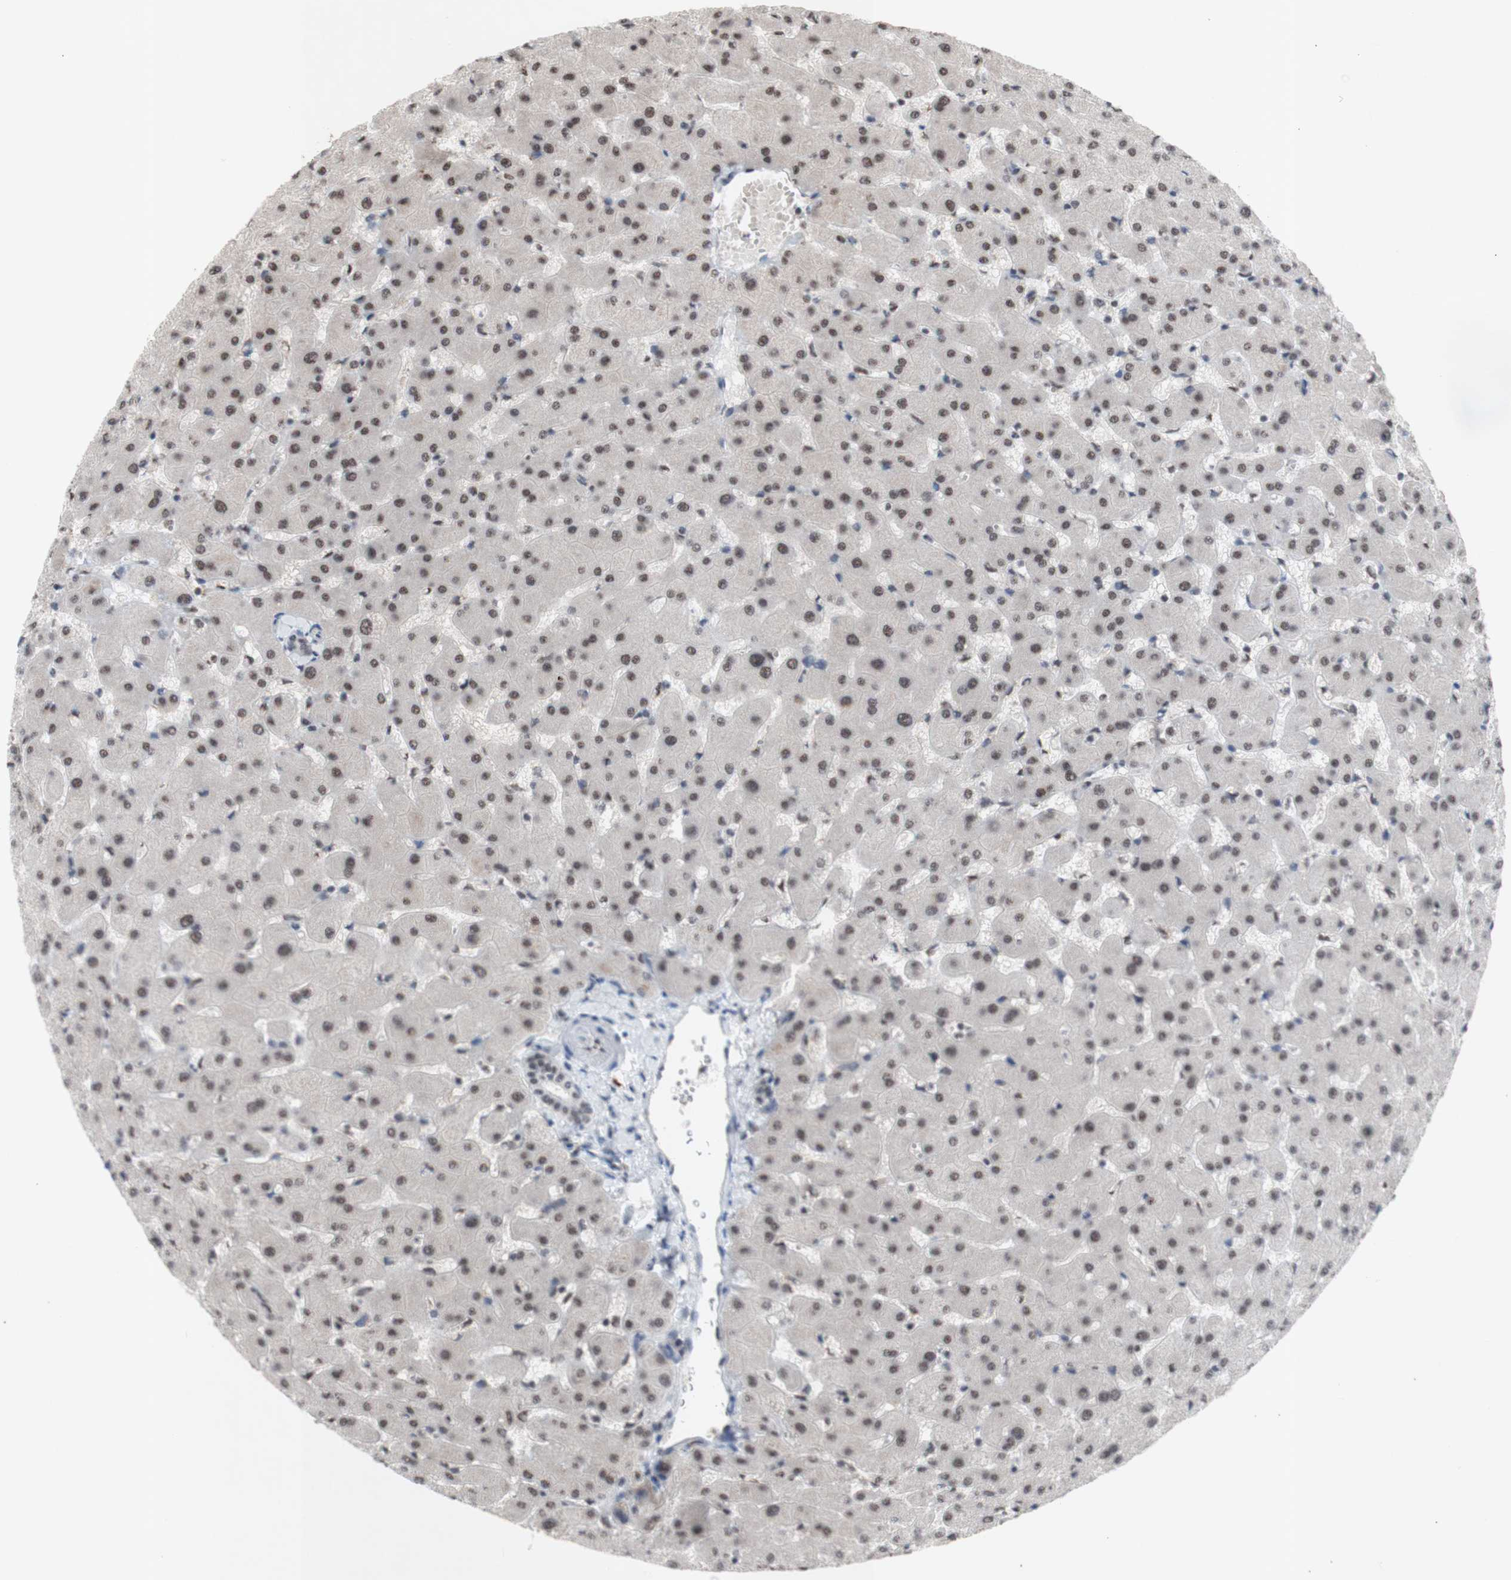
{"staining": {"intensity": "negative", "quantity": "none", "location": "none"}, "tissue": "liver", "cell_type": "Cholangiocytes", "image_type": "normal", "snomed": [{"axis": "morphology", "description": "Normal tissue, NOS"}, {"axis": "topography", "description": "Liver"}], "caption": "This is a histopathology image of immunohistochemistry (IHC) staining of benign liver, which shows no staining in cholangiocytes. (Brightfield microscopy of DAB (3,3'-diaminobenzidine) IHC at high magnification).", "gene": "SFPQ", "patient": {"sex": "female", "age": 63}}